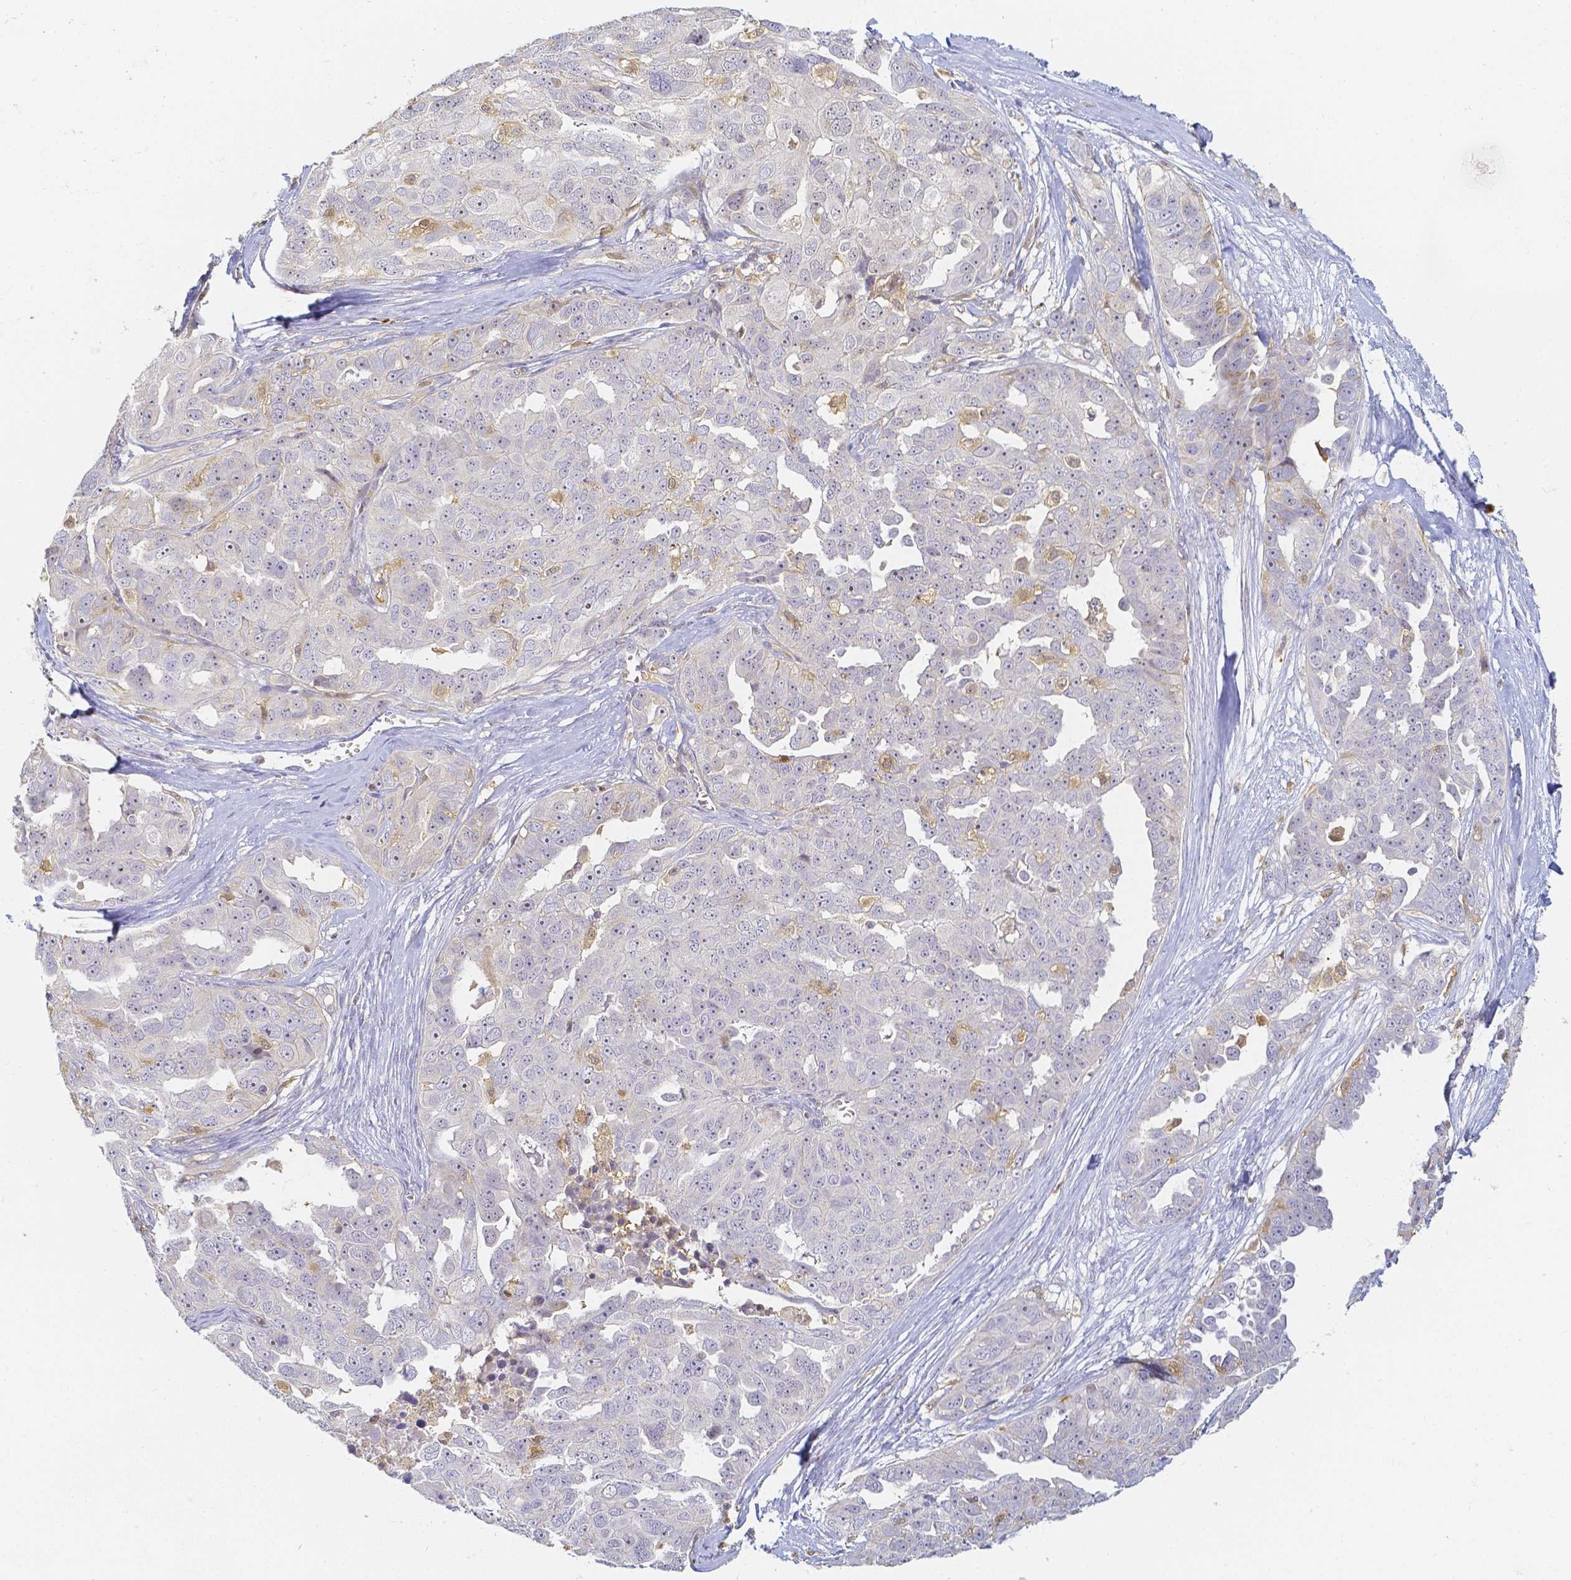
{"staining": {"intensity": "negative", "quantity": "none", "location": "none"}, "tissue": "ovarian cancer", "cell_type": "Tumor cells", "image_type": "cancer", "snomed": [{"axis": "morphology", "description": "Carcinoma, endometroid"}, {"axis": "topography", "description": "Ovary"}], "caption": "Immunohistochemistry micrograph of neoplastic tissue: human ovarian cancer (endometroid carcinoma) stained with DAB reveals no significant protein expression in tumor cells.", "gene": "KCNH1", "patient": {"sex": "female", "age": 70}}